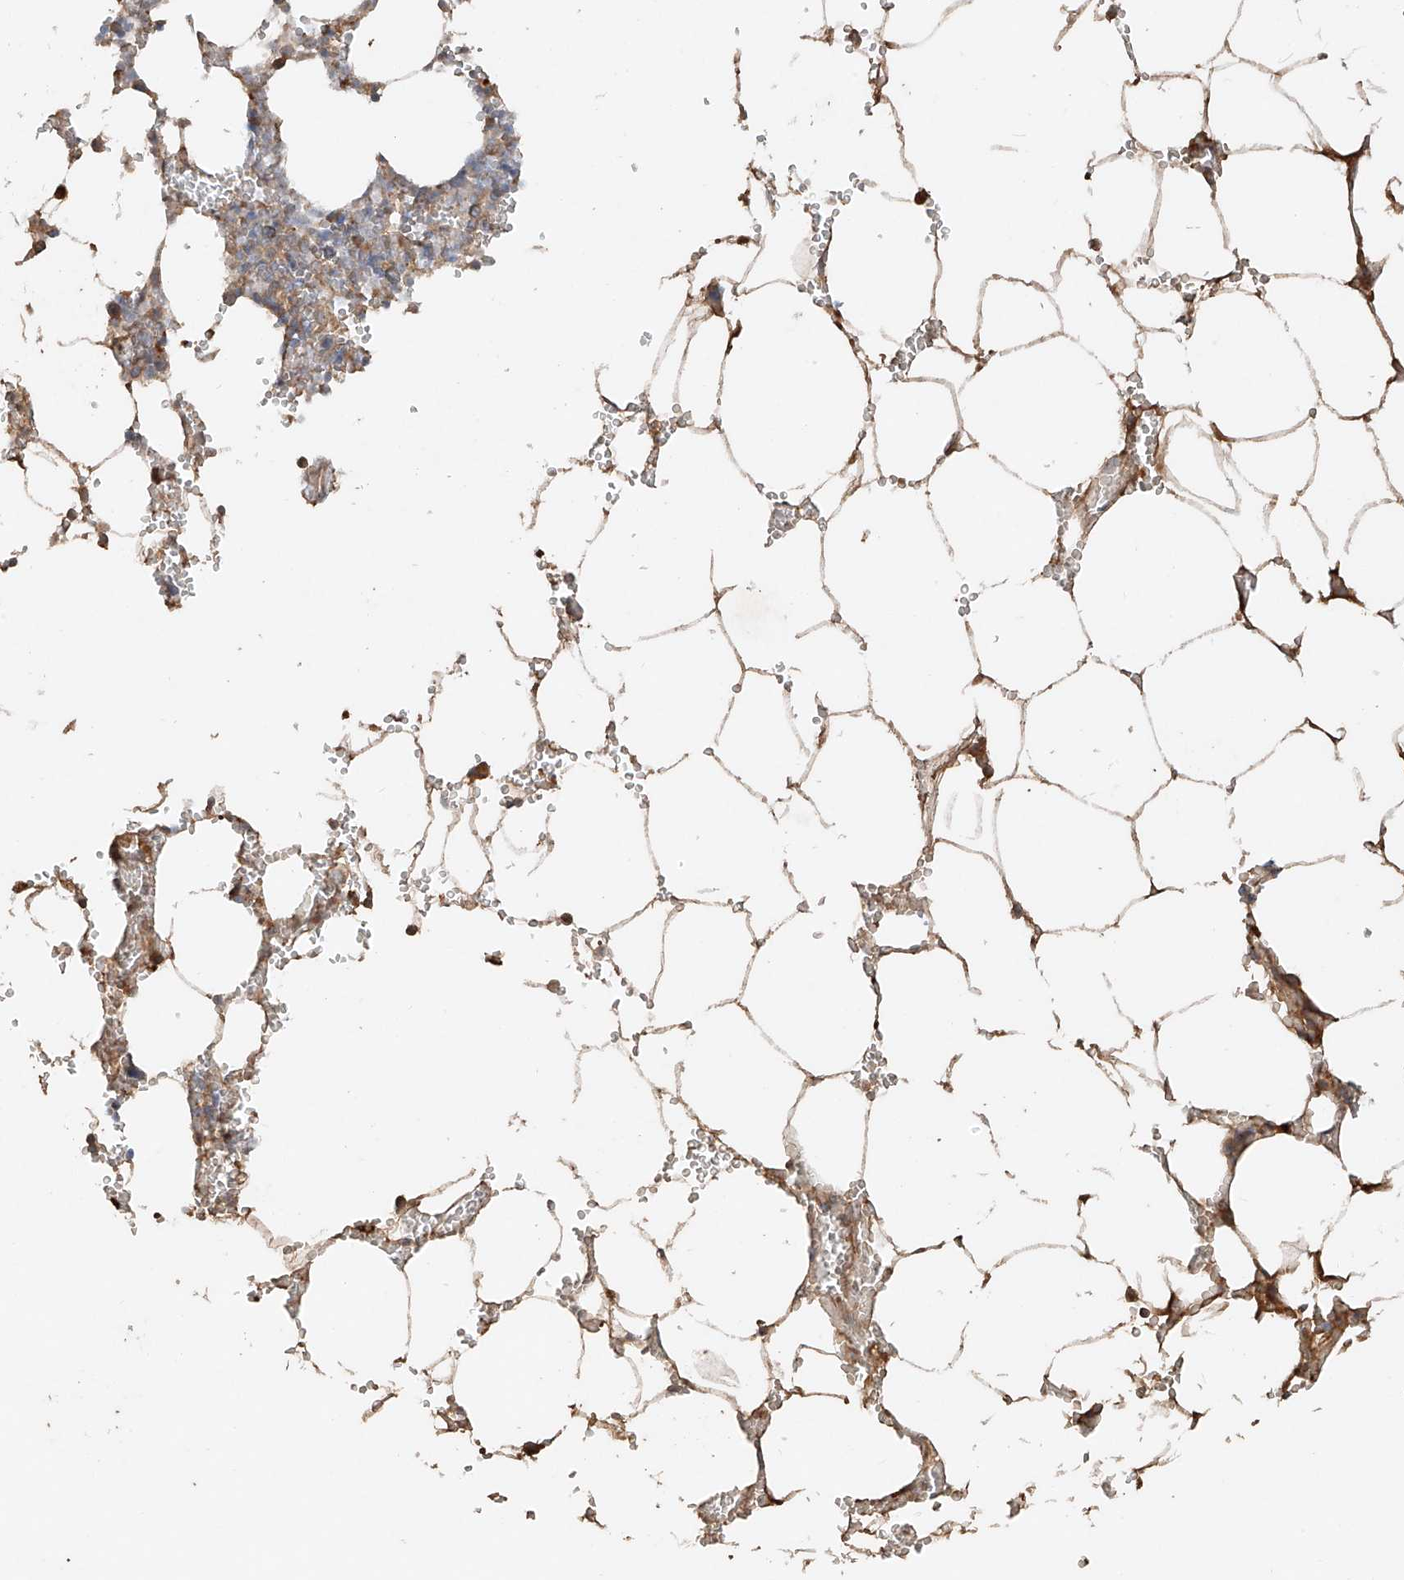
{"staining": {"intensity": "weak", "quantity": "<25%", "location": "cytoplasmic/membranous"}, "tissue": "bone marrow", "cell_type": "Hematopoietic cells", "image_type": "normal", "snomed": [{"axis": "morphology", "description": "Normal tissue, NOS"}, {"axis": "topography", "description": "Bone marrow"}], "caption": "This is an immunohistochemistry histopathology image of unremarkable bone marrow. There is no expression in hematopoietic cells.", "gene": "GNB1L", "patient": {"sex": "male", "age": 70}}